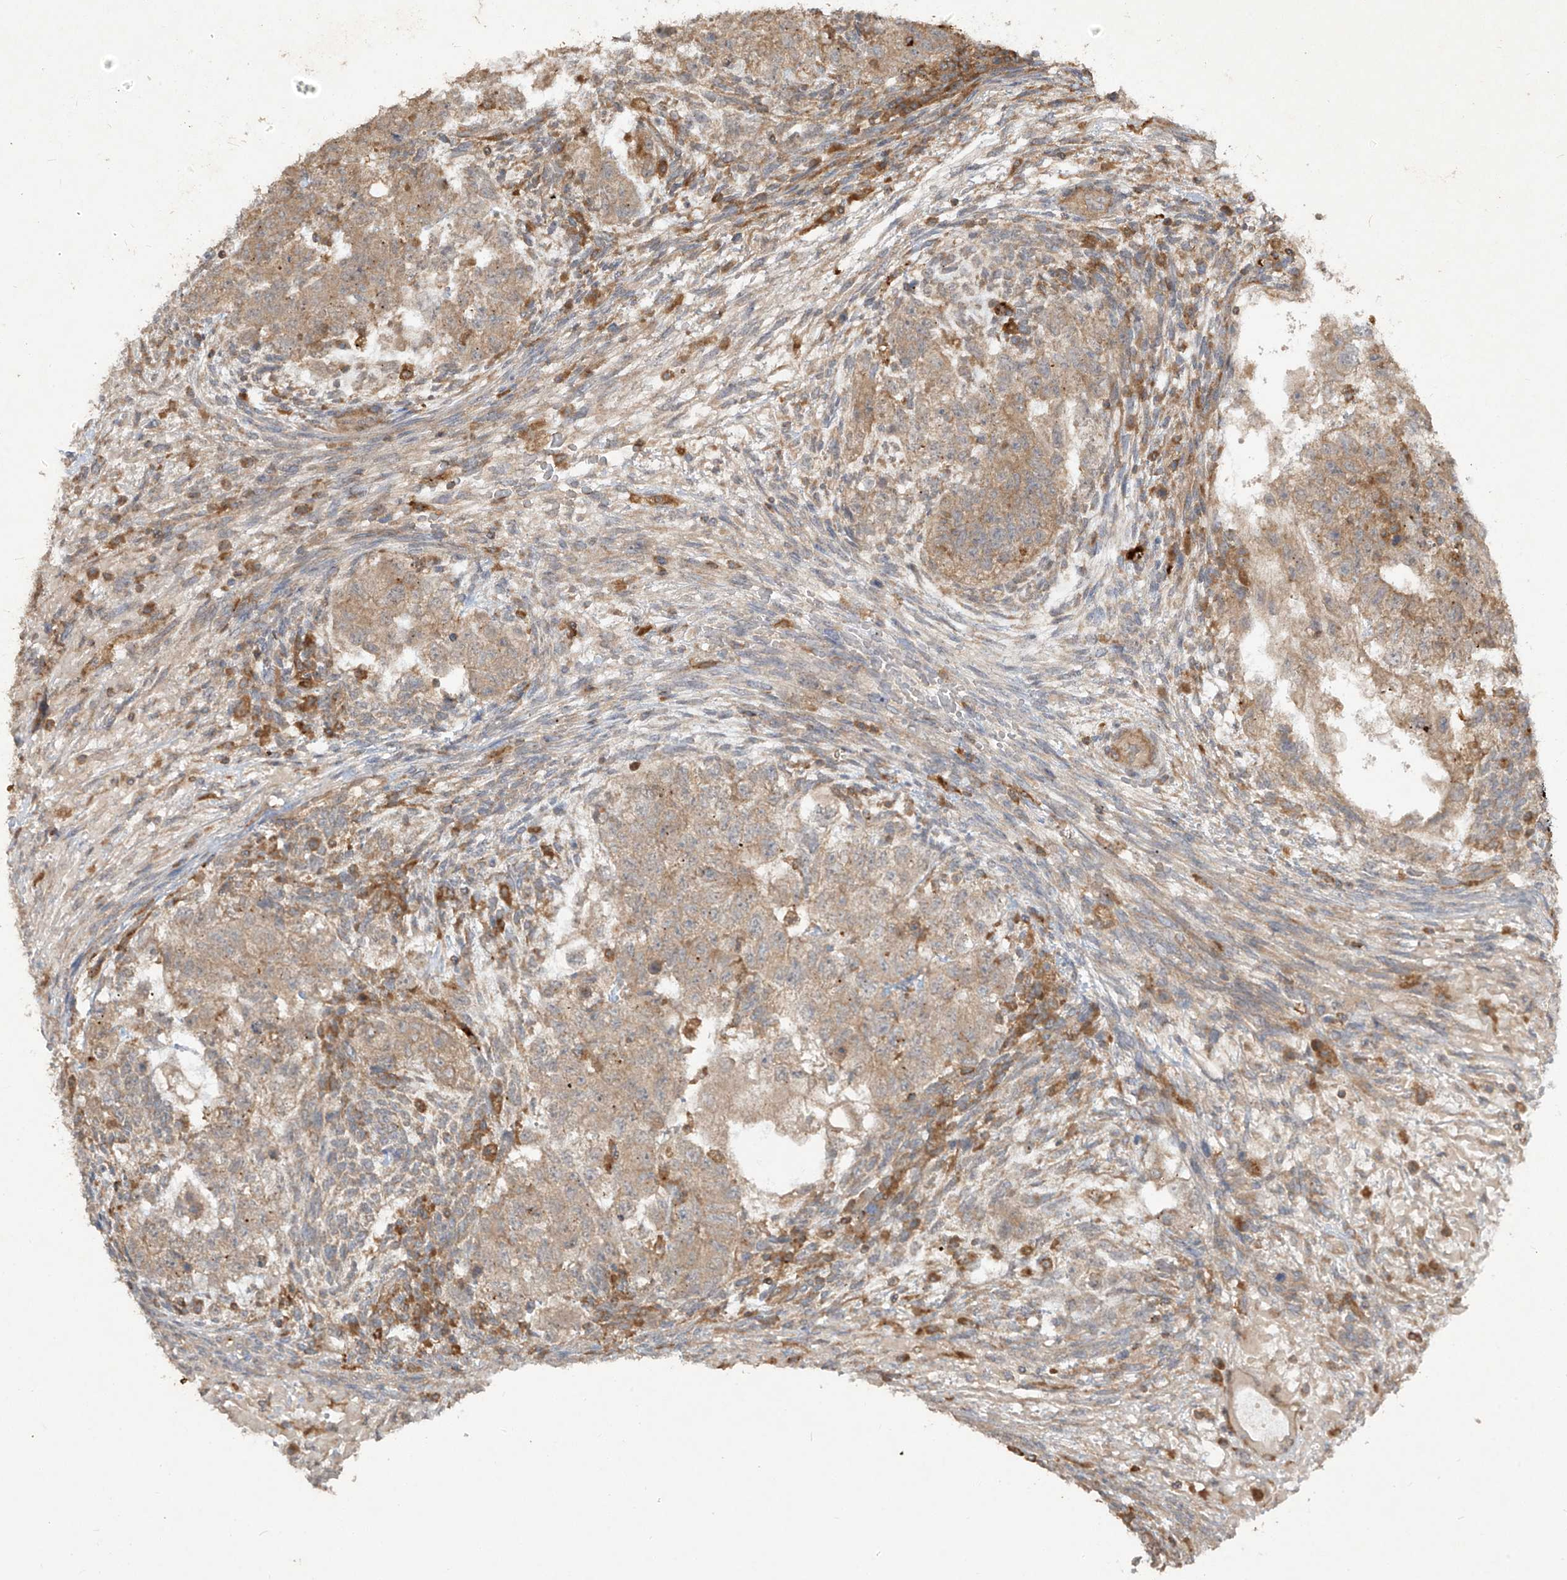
{"staining": {"intensity": "moderate", "quantity": ">75%", "location": "cytoplasmic/membranous"}, "tissue": "testis cancer", "cell_type": "Tumor cells", "image_type": "cancer", "snomed": [{"axis": "morphology", "description": "Normal tissue, NOS"}, {"axis": "morphology", "description": "Carcinoma, Embryonal, NOS"}, {"axis": "topography", "description": "Testis"}], "caption": "Embryonal carcinoma (testis) was stained to show a protein in brown. There is medium levels of moderate cytoplasmic/membranous expression in about >75% of tumor cells.", "gene": "LDAH", "patient": {"sex": "male", "age": 36}}